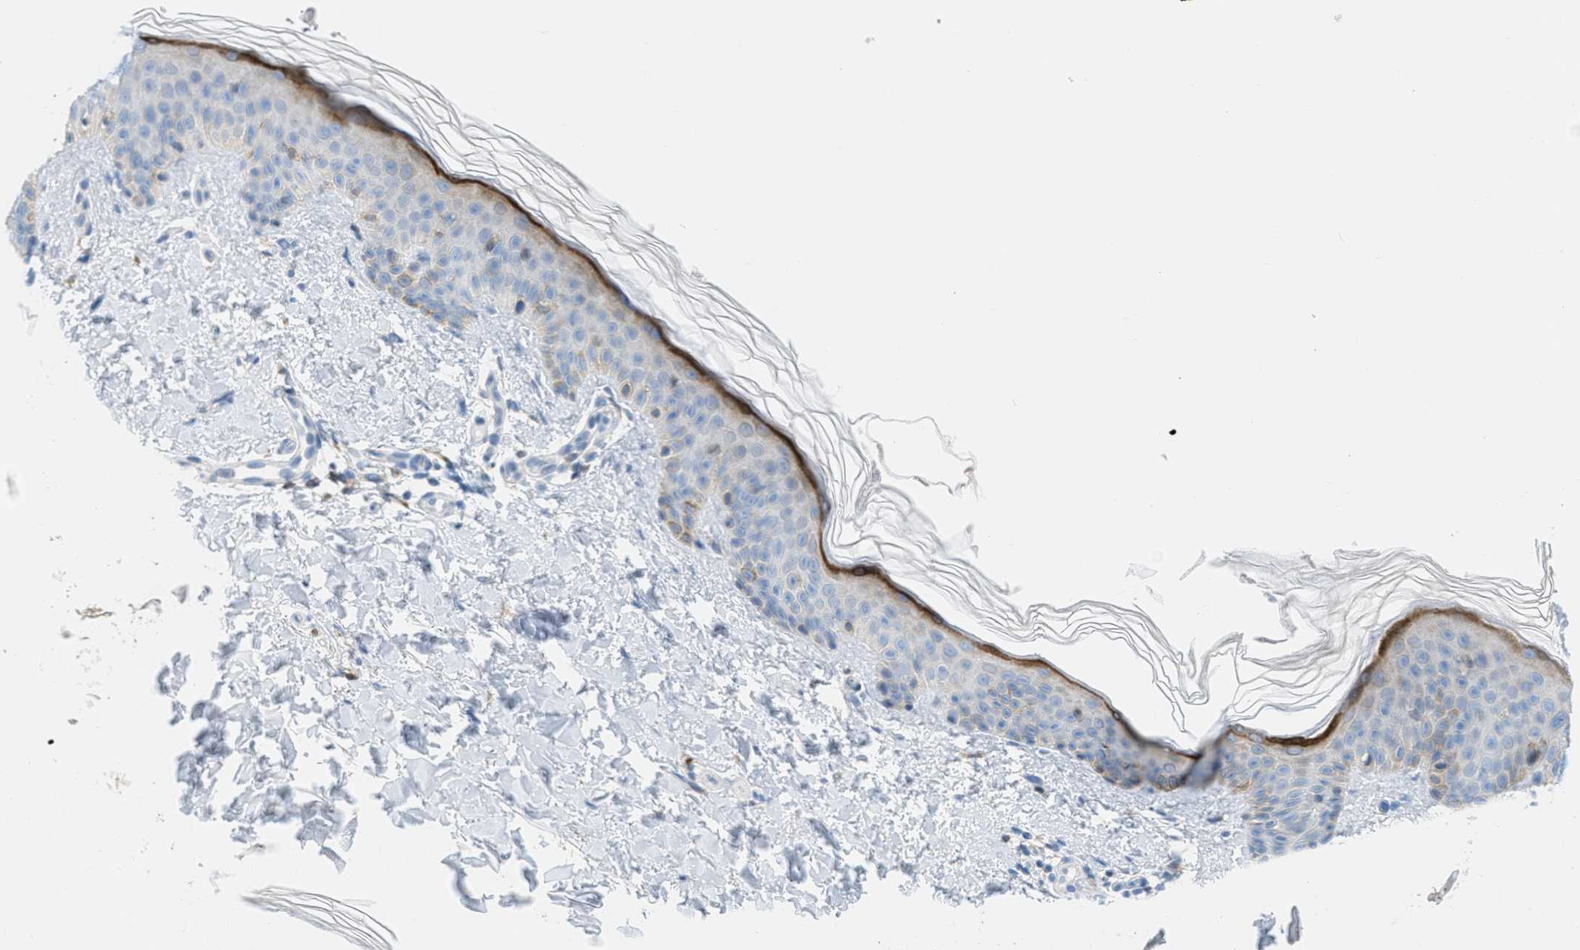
{"staining": {"intensity": "negative", "quantity": "none", "location": "none"}, "tissue": "skin", "cell_type": "Fibroblasts", "image_type": "normal", "snomed": [{"axis": "morphology", "description": "Normal tissue, NOS"}, {"axis": "topography", "description": "Skin"}], "caption": "Immunohistochemistry (IHC) histopathology image of normal skin: human skin stained with DAB shows no significant protein staining in fibroblasts. (DAB (3,3'-diaminobenzidine) IHC with hematoxylin counter stain).", "gene": "TEX264", "patient": {"sex": "male", "age": 40}}